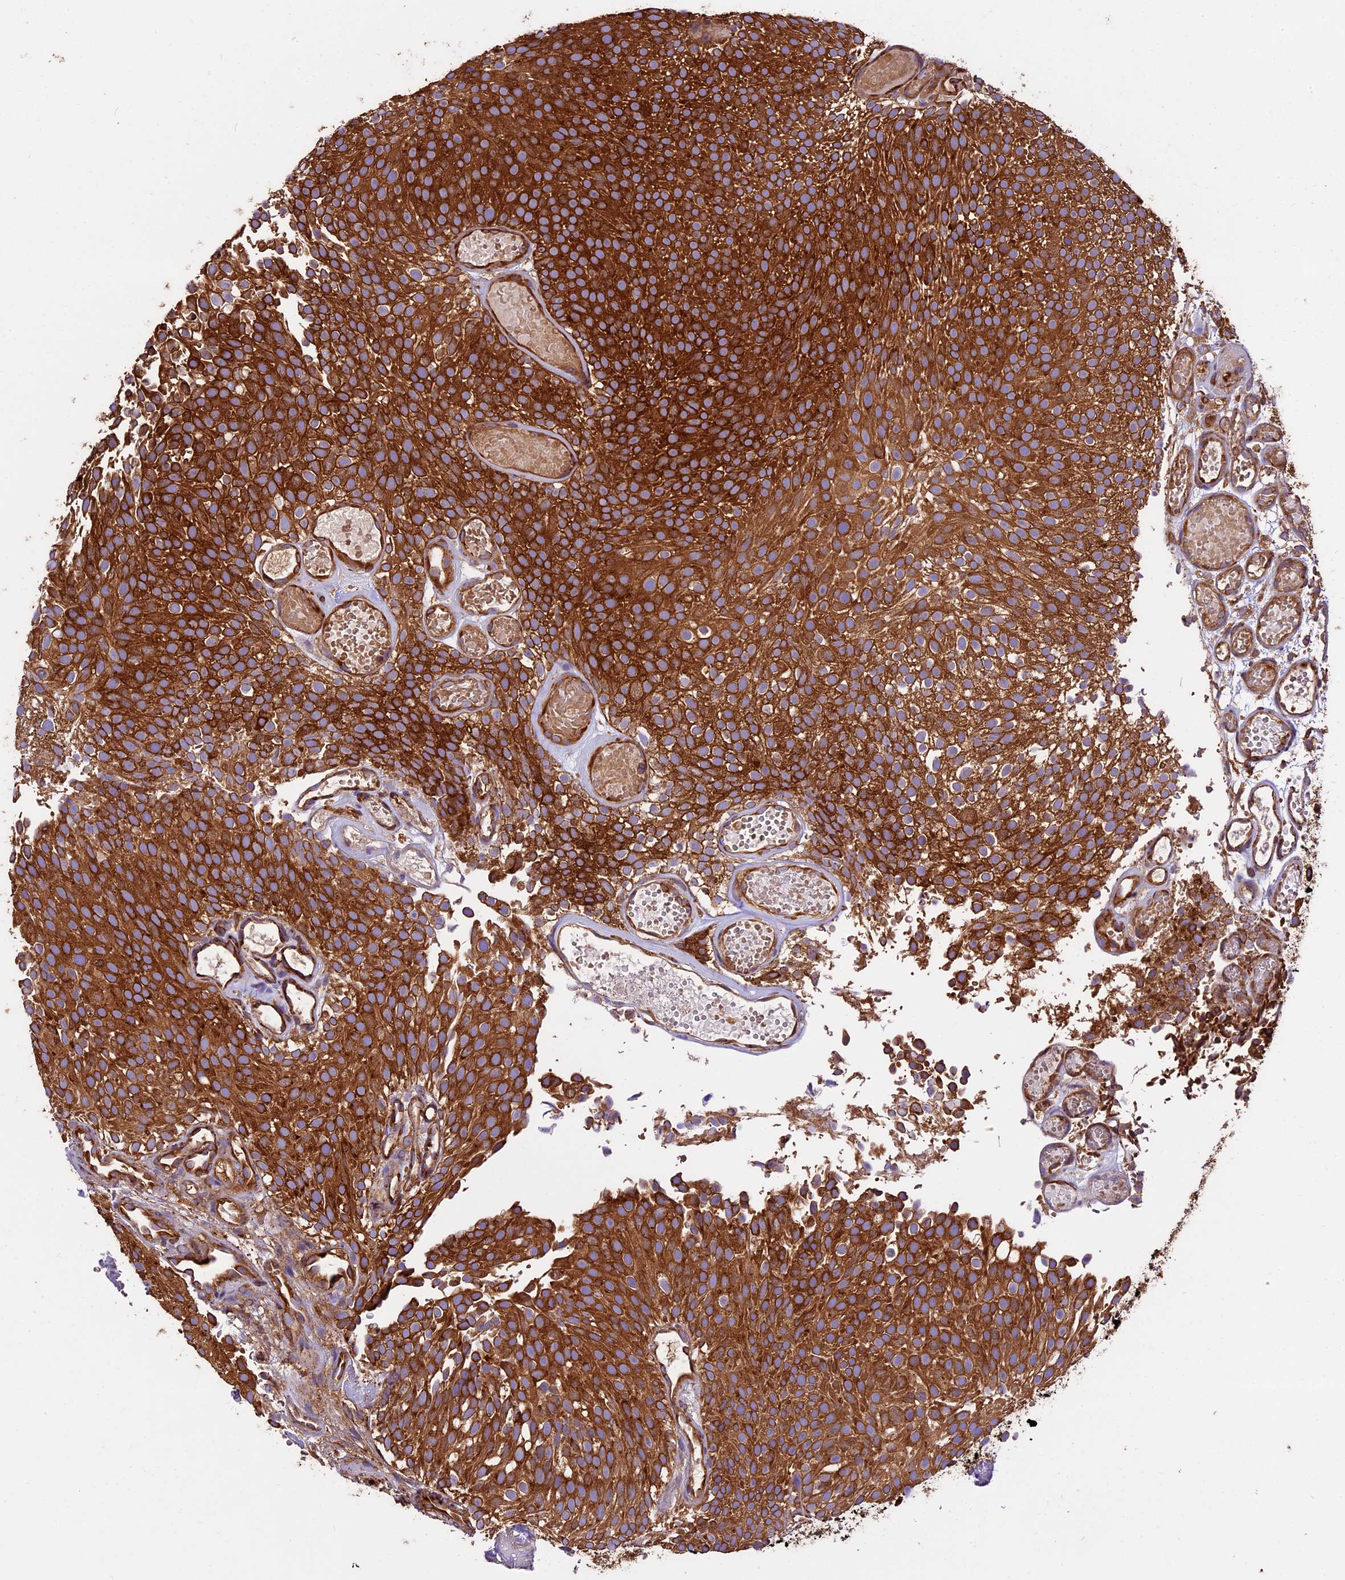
{"staining": {"intensity": "strong", "quantity": ">75%", "location": "cytoplasmic/membranous"}, "tissue": "urothelial cancer", "cell_type": "Tumor cells", "image_type": "cancer", "snomed": [{"axis": "morphology", "description": "Urothelial carcinoma, Low grade"}, {"axis": "topography", "description": "Urinary bladder"}], "caption": "High-magnification brightfield microscopy of low-grade urothelial carcinoma stained with DAB (3,3'-diaminobenzidine) (brown) and counterstained with hematoxylin (blue). tumor cells exhibit strong cytoplasmic/membranous expression is present in approximately>75% of cells.", "gene": "KARS1", "patient": {"sex": "male", "age": 78}}